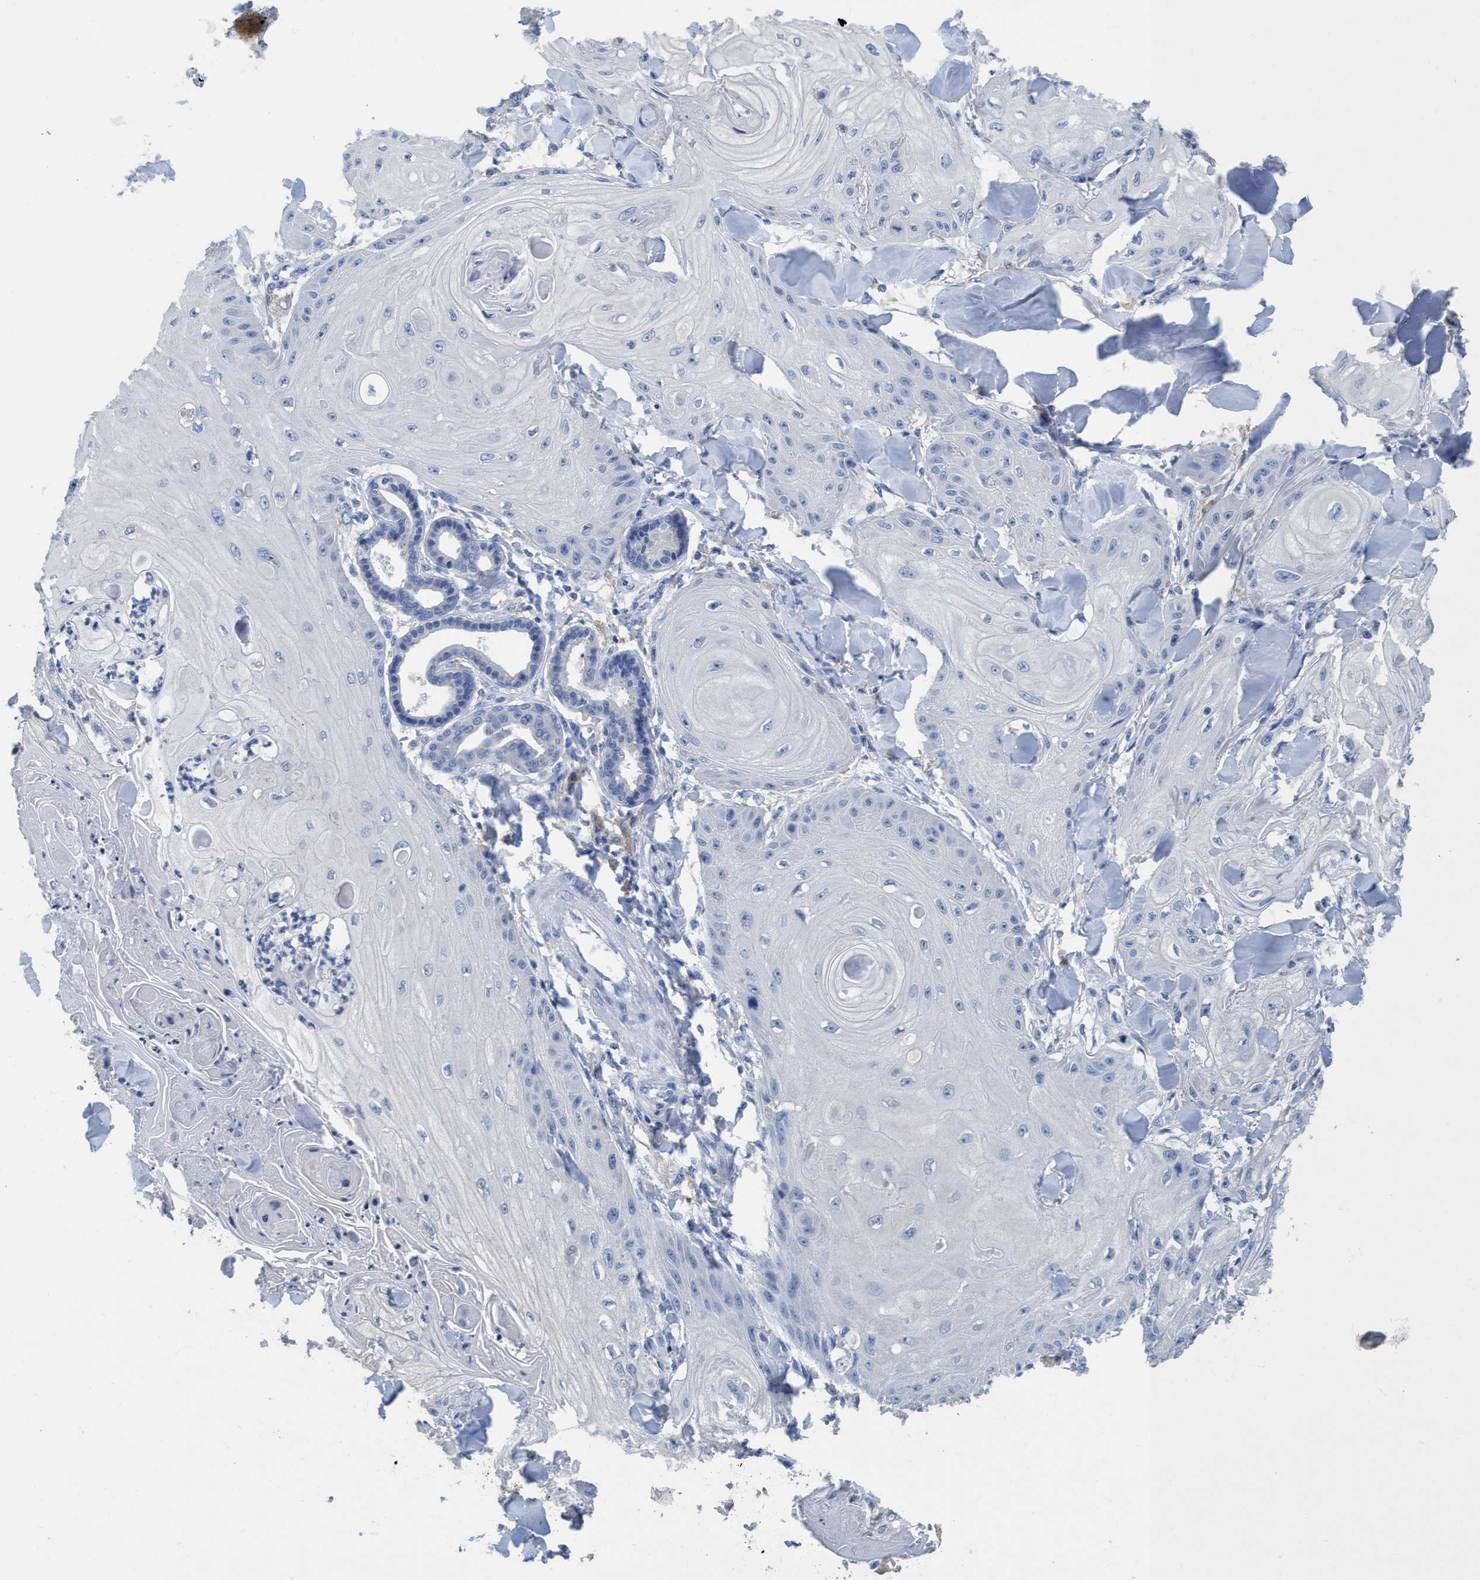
{"staining": {"intensity": "negative", "quantity": "none", "location": "none"}, "tissue": "skin cancer", "cell_type": "Tumor cells", "image_type": "cancer", "snomed": [{"axis": "morphology", "description": "Squamous cell carcinoma, NOS"}, {"axis": "topography", "description": "Skin"}], "caption": "Image shows no significant protein staining in tumor cells of squamous cell carcinoma (skin). (DAB (3,3'-diaminobenzidine) immunohistochemistry with hematoxylin counter stain).", "gene": "DNAI1", "patient": {"sex": "male", "age": 74}}